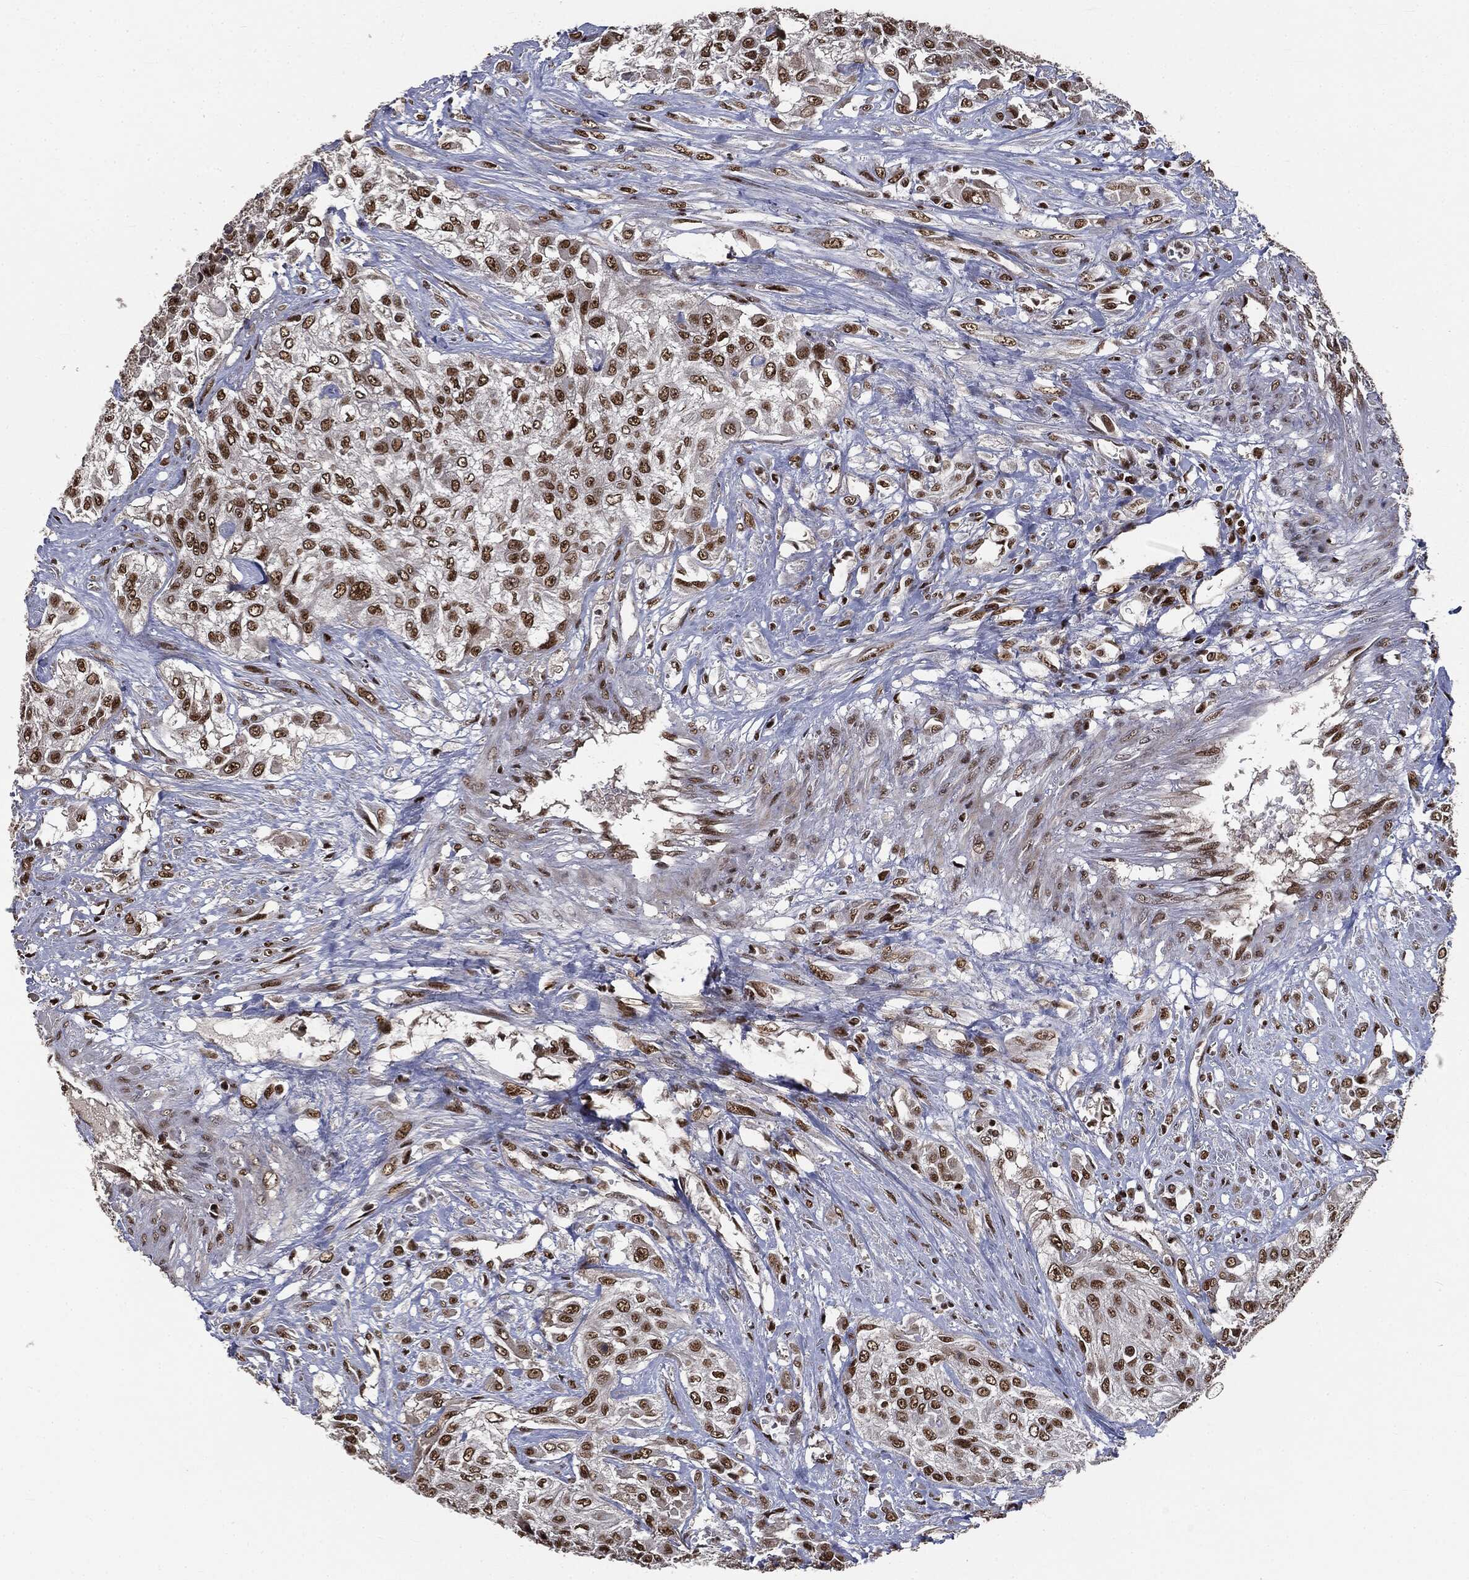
{"staining": {"intensity": "strong", "quantity": ">75%", "location": "nuclear"}, "tissue": "urothelial cancer", "cell_type": "Tumor cells", "image_type": "cancer", "snomed": [{"axis": "morphology", "description": "Urothelial carcinoma, High grade"}, {"axis": "topography", "description": "Urinary bladder"}], "caption": "The micrograph displays a brown stain indicating the presence of a protein in the nuclear of tumor cells in urothelial cancer.", "gene": "DPH2", "patient": {"sex": "male", "age": 57}}